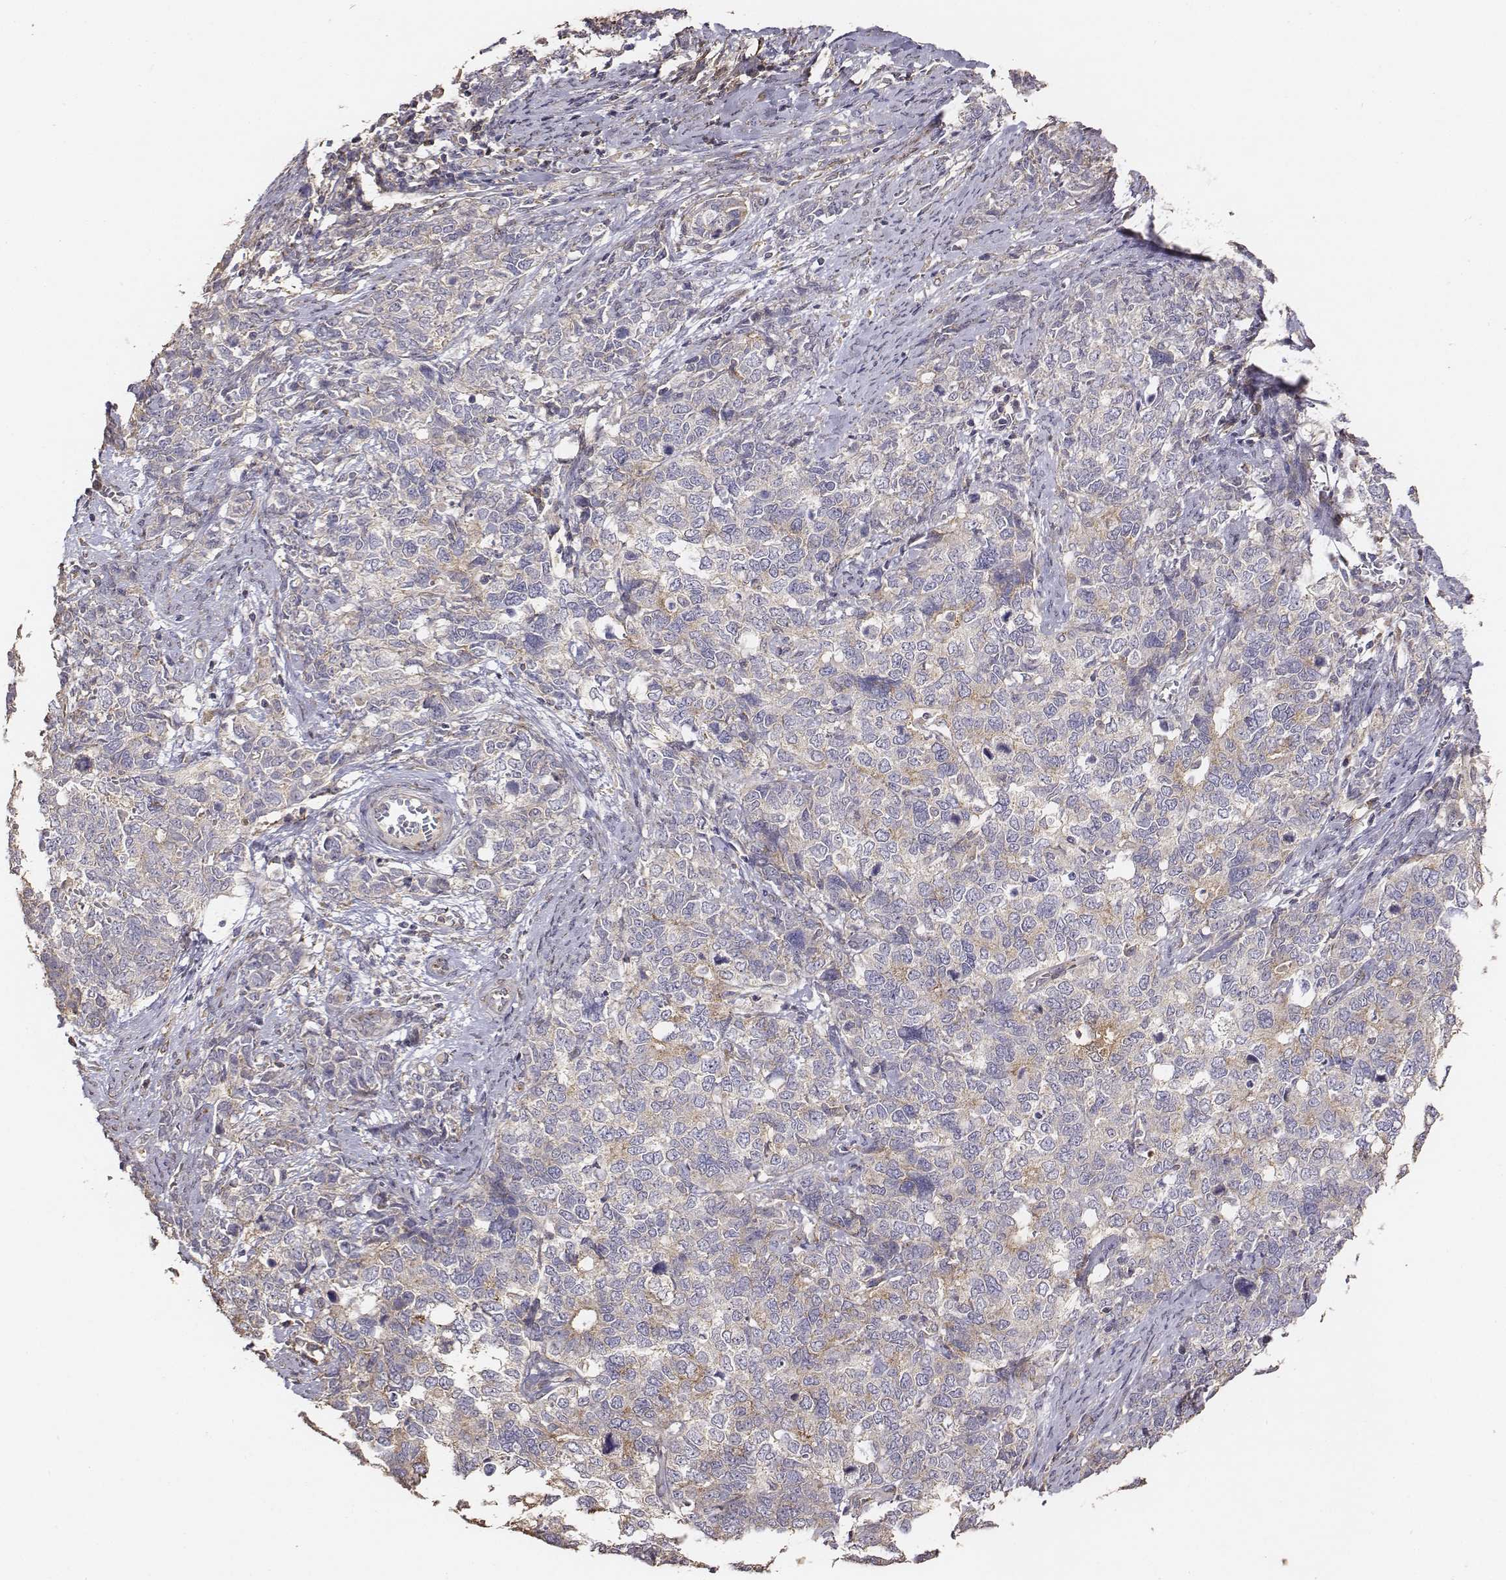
{"staining": {"intensity": "weak", "quantity": "<25%", "location": "cytoplasmic/membranous"}, "tissue": "cervical cancer", "cell_type": "Tumor cells", "image_type": "cancer", "snomed": [{"axis": "morphology", "description": "Squamous cell carcinoma, NOS"}, {"axis": "topography", "description": "Cervix"}], "caption": "Cervical squamous cell carcinoma was stained to show a protein in brown. There is no significant positivity in tumor cells.", "gene": "AP1B1", "patient": {"sex": "female", "age": 63}}